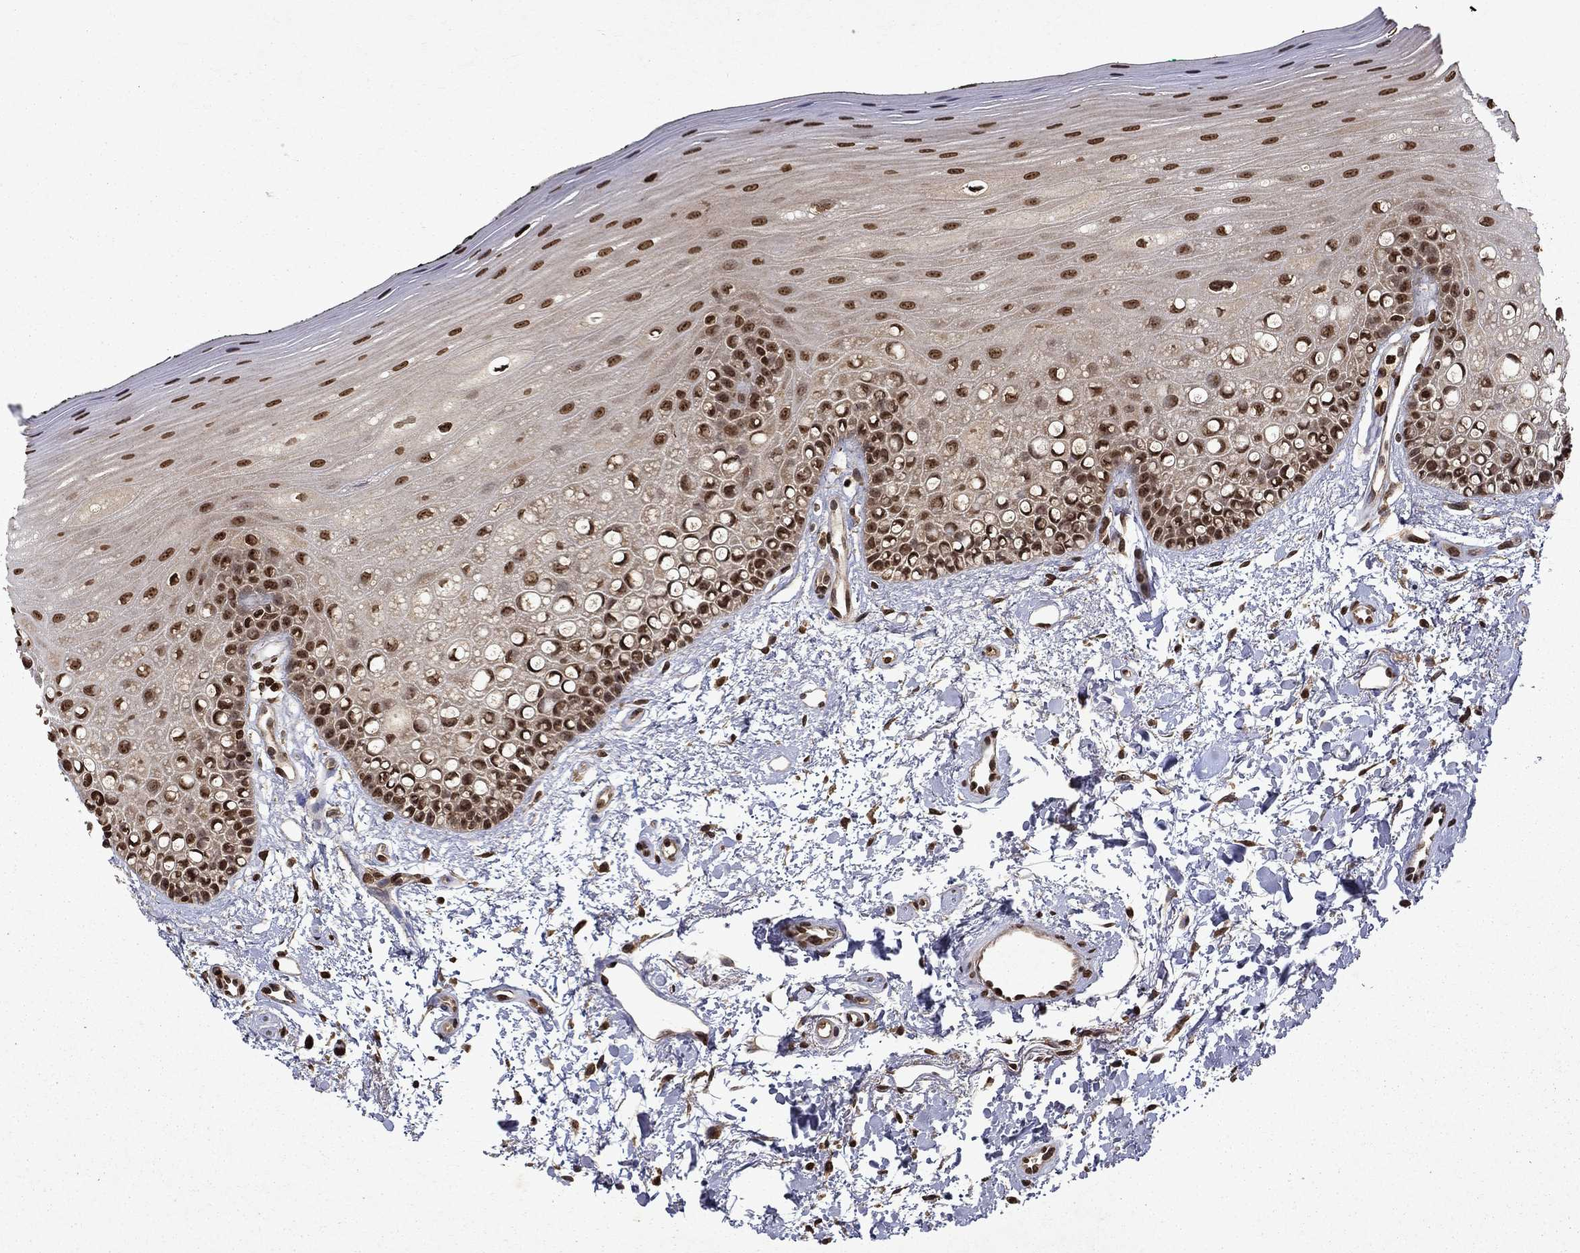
{"staining": {"intensity": "strong", "quantity": ">75%", "location": "nuclear"}, "tissue": "oral mucosa", "cell_type": "Squamous epithelial cells", "image_type": "normal", "snomed": [{"axis": "morphology", "description": "Normal tissue, NOS"}, {"axis": "topography", "description": "Oral tissue"}], "caption": "Oral mucosa stained with DAB IHC shows high levels of strong nuclear staining in about >75% of squamous epithelial cells.", "gene": "PIN4", "patient": {"sex": "female", "age": 78}}